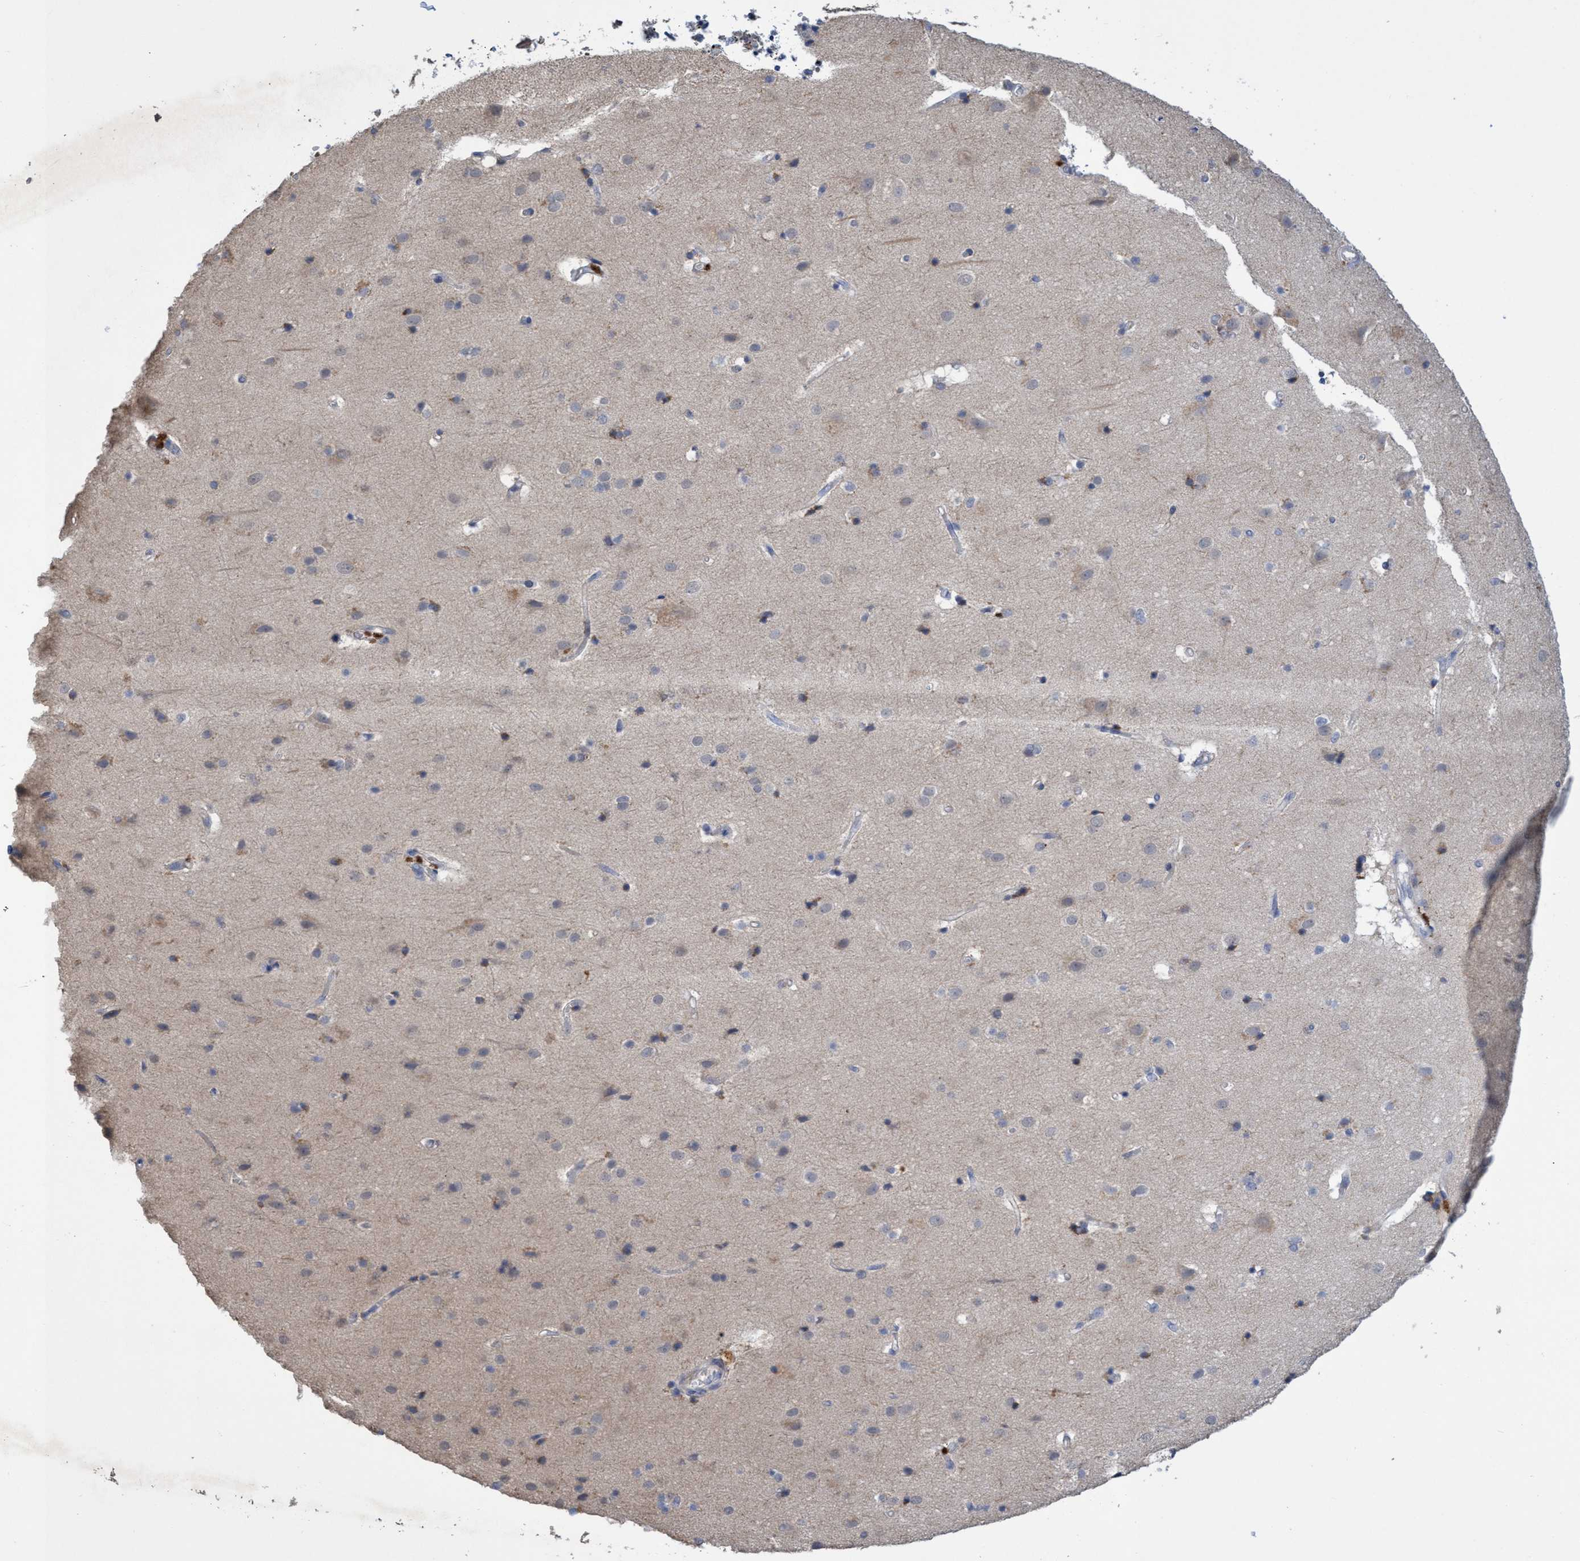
{"staining": {"intensity": "negative", "quantity": "none", "location": "none"}, "tissue": "cerebral cortex", "cell_type": "Endothelial cells", "image_type": "normal", "snomed": [{"axis": "morphology", "description": "Normal tissue, NOS"}, {"axis": "topography", "description": "Cerebral cortex"}], "caption": "This is a image of immunohistochemistry (IHC) staining of benign cerebral cortex, which shows no staining in endothelial cells.", "gene": "SEMA4D", "patient": {"sex": "male", "age": 54}}